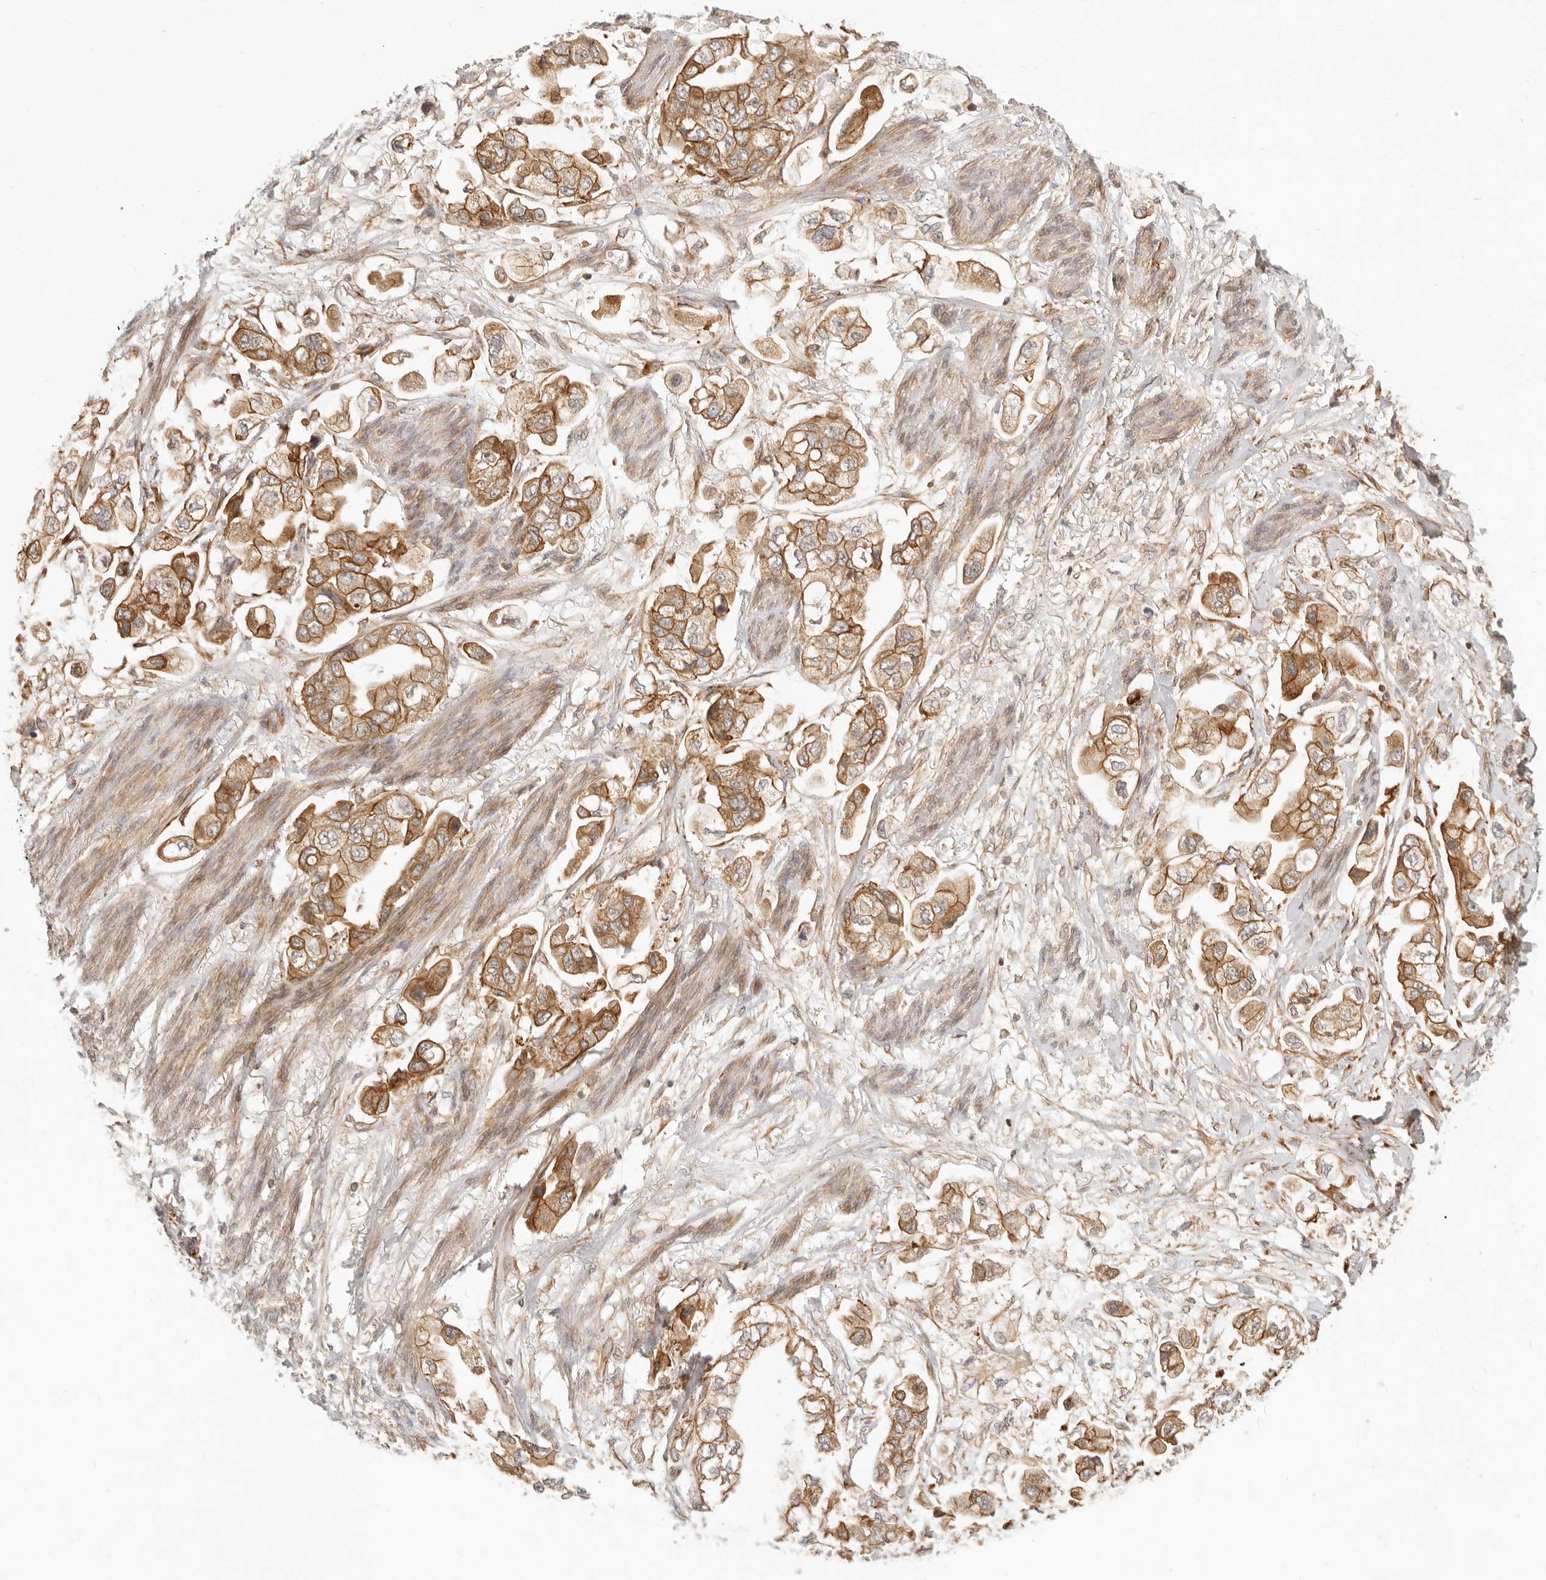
{"staining": {"intensity": "moderate", "quantity": ">75%", "location": "cytoplasmic/membranous"}, "tissue": "stomach cancer", "cell_type": "Tumor cells", "image_type": "cancer", "snomed": [{"axis": "morphology", "description": "Adenocarcinoma, NOS"}, {"axis": "topography", "description": "Stomach"}], "caption": "This photomicrograph shows immunohistochemistry staining of adenocarcinoma (stomach), with medium moderate cytoplasmic/membranous positivity in about >75% of tumor cells.", "gene": "UFSP1", "patient": {"sex": "male", "age": 62}}